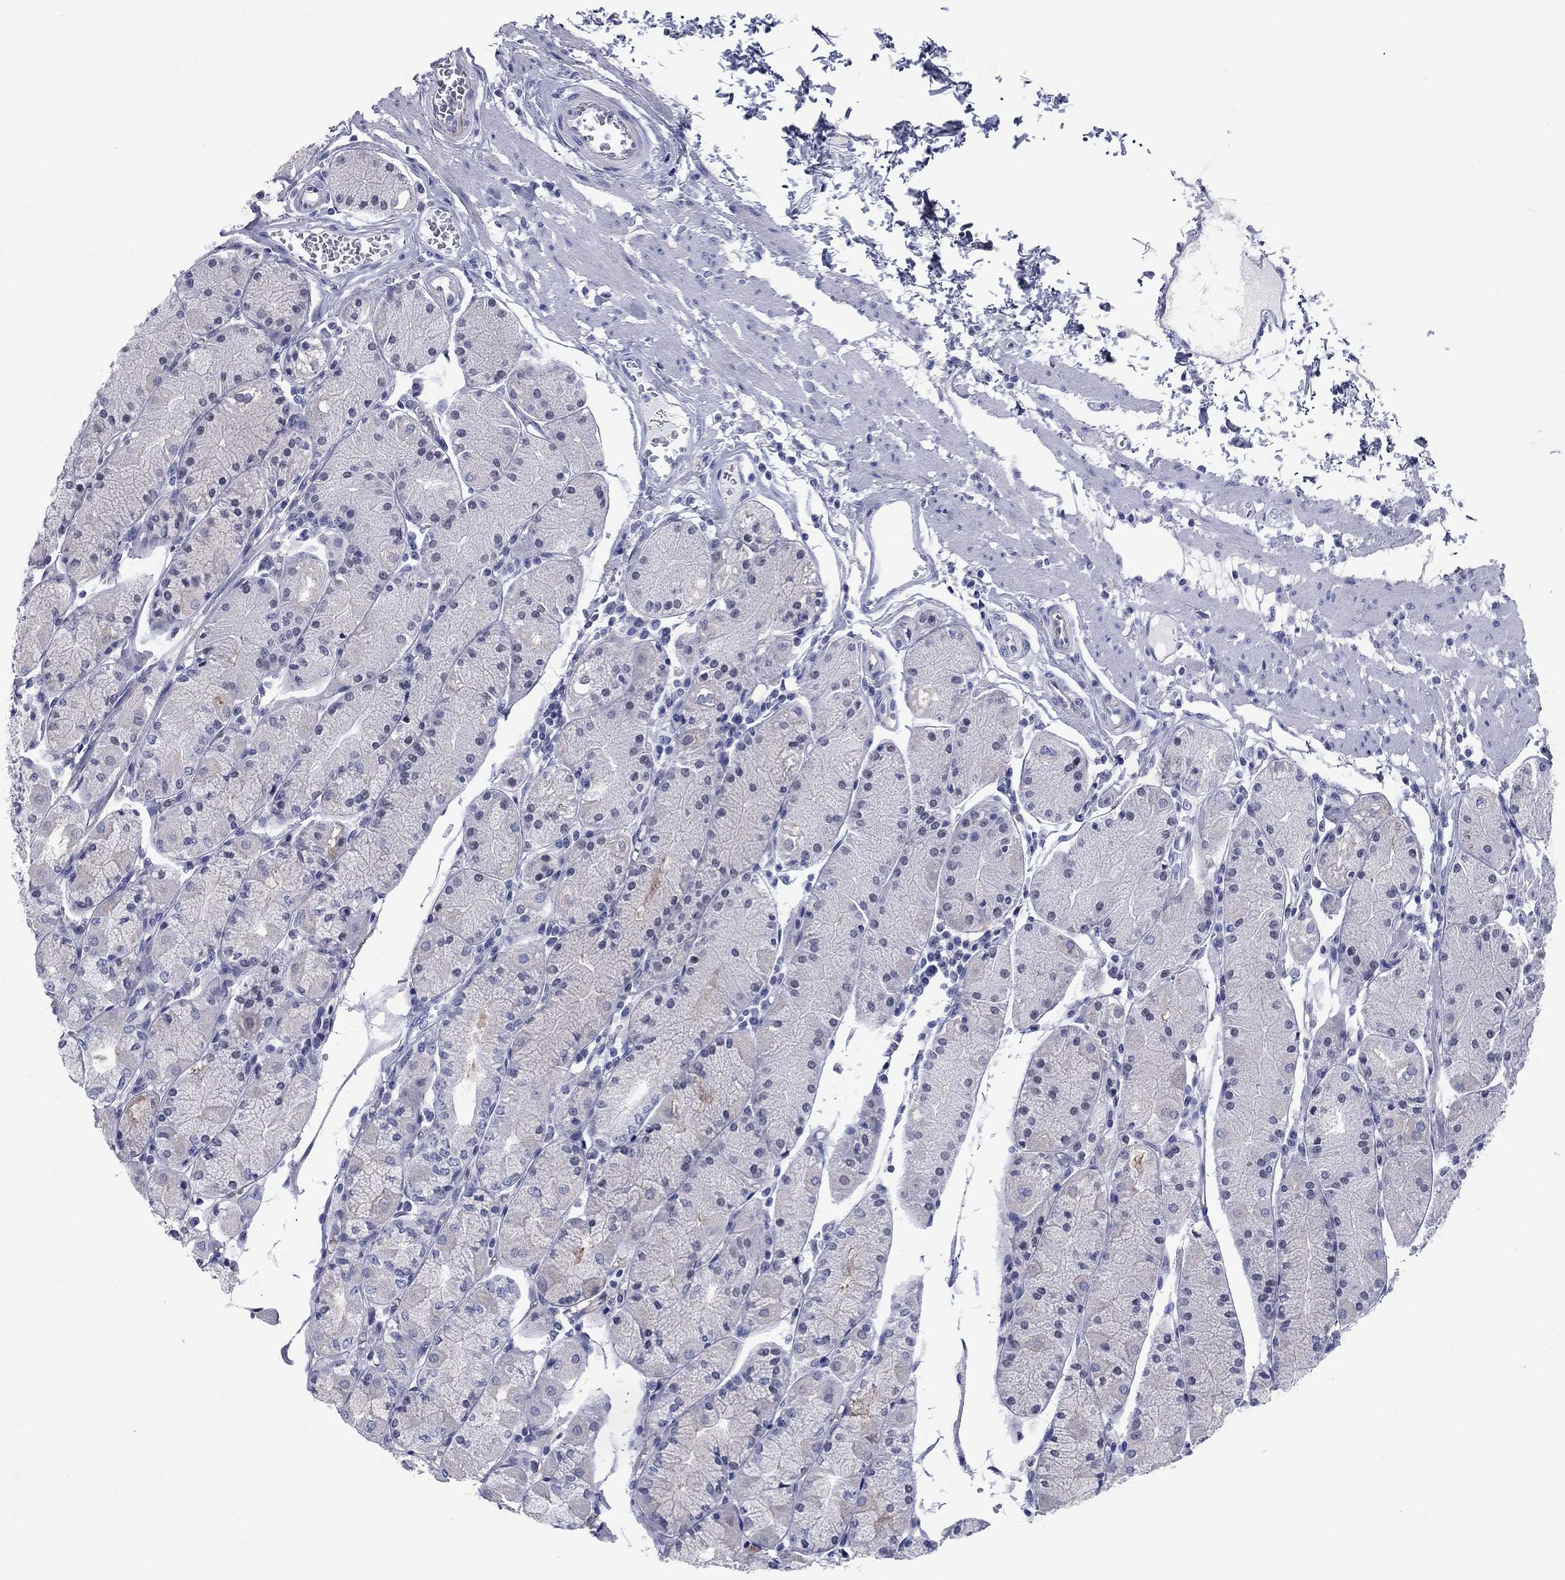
{"staining": {"intensity": "negative", "quantity": "none", "location": "none"}, "tissue": "stomach", "cell_type": "Glandular cells", "image_type": "normal", "snomed": [{"axis": "morphology", "description": "Normal tissue, NOS"}, {"axis": "topography", "description": "Stomach, upper"}], "caption": "IHC micrograph of normal stomach: stomach stained with DAB (3,3'-diaminobenzidine) demonstrates no significant protein positivity in glandular cells.", "gene": "CCNA1", "patient": {"sex": "male", "age": 69}}